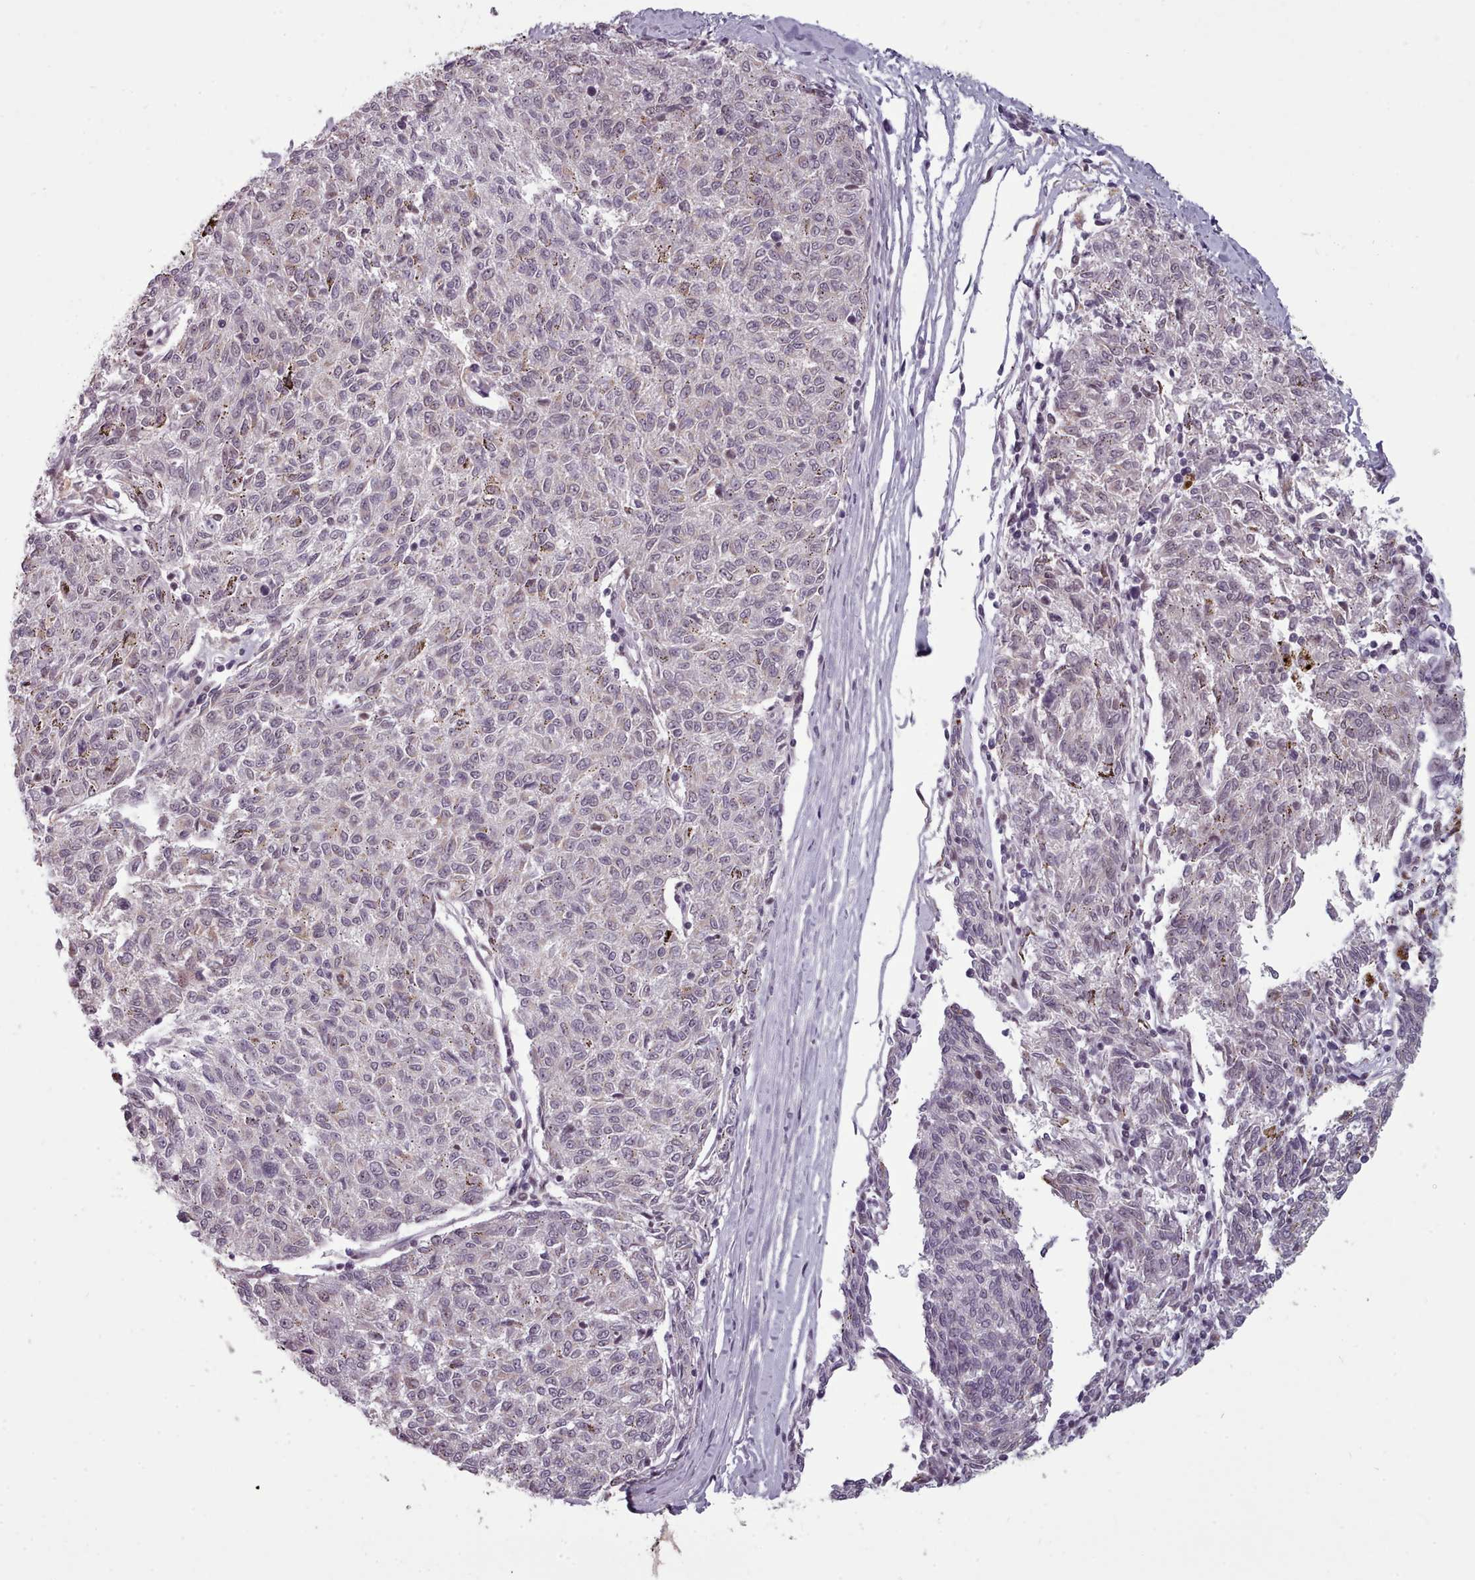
{"staining": {"intensity": "negative", "quantity": "none", "location": "none"}, "tissue": "melanoma", "cell_type": "Tumor cells", "image_type": "cancer", "snomed": [{"axis": "morphology", "description": "Malignant melanoma, NOS"}, {"axis": "topography", "description": "Skin"}], "caption": "Immunohistochemistry (IHC) micrograph of malignant melanoma stained for a protein (brown), which shows no expression in tumor cells.", "gene": "SRSF9", "patient": {"sex": "female", "age": 72}}